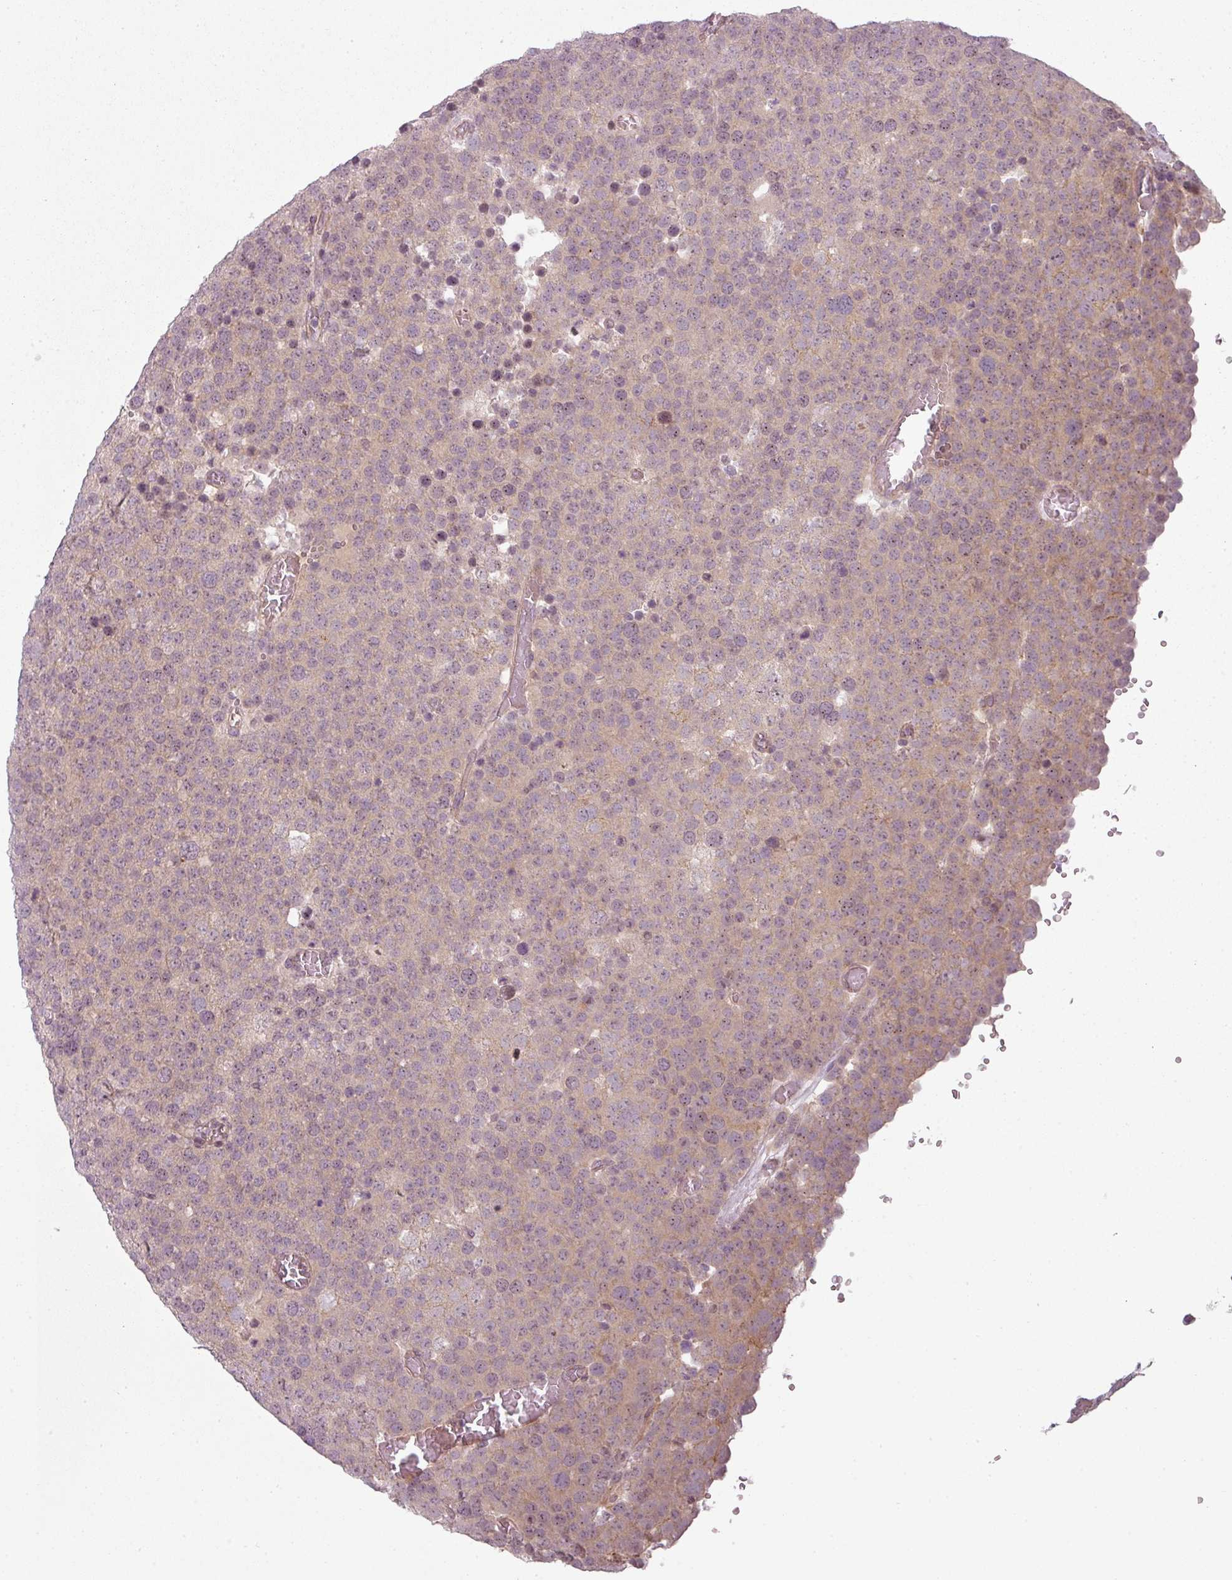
{"staining": {"intensity": "negative", "quantity": "none", "location": "none"}, "tissue": "testis cancer", "cell_type": "Tumor cells", "image_type": "cancer", "snomed": [{"axis": "morphology", "description": "Normal tissue, NOS"}, {"axis": "morphology", "description": "Seminoma, NOS"}, {"axis": "topography", "description": "Testis"}], "caption": "DAB (3,3'-diaminobenzidine) immunohistochemical staining of human testis seminoma shows no significant staining in tumor cells.", "gene": "SLC16A9", "patient": {"sex": "male", "age": 71}}